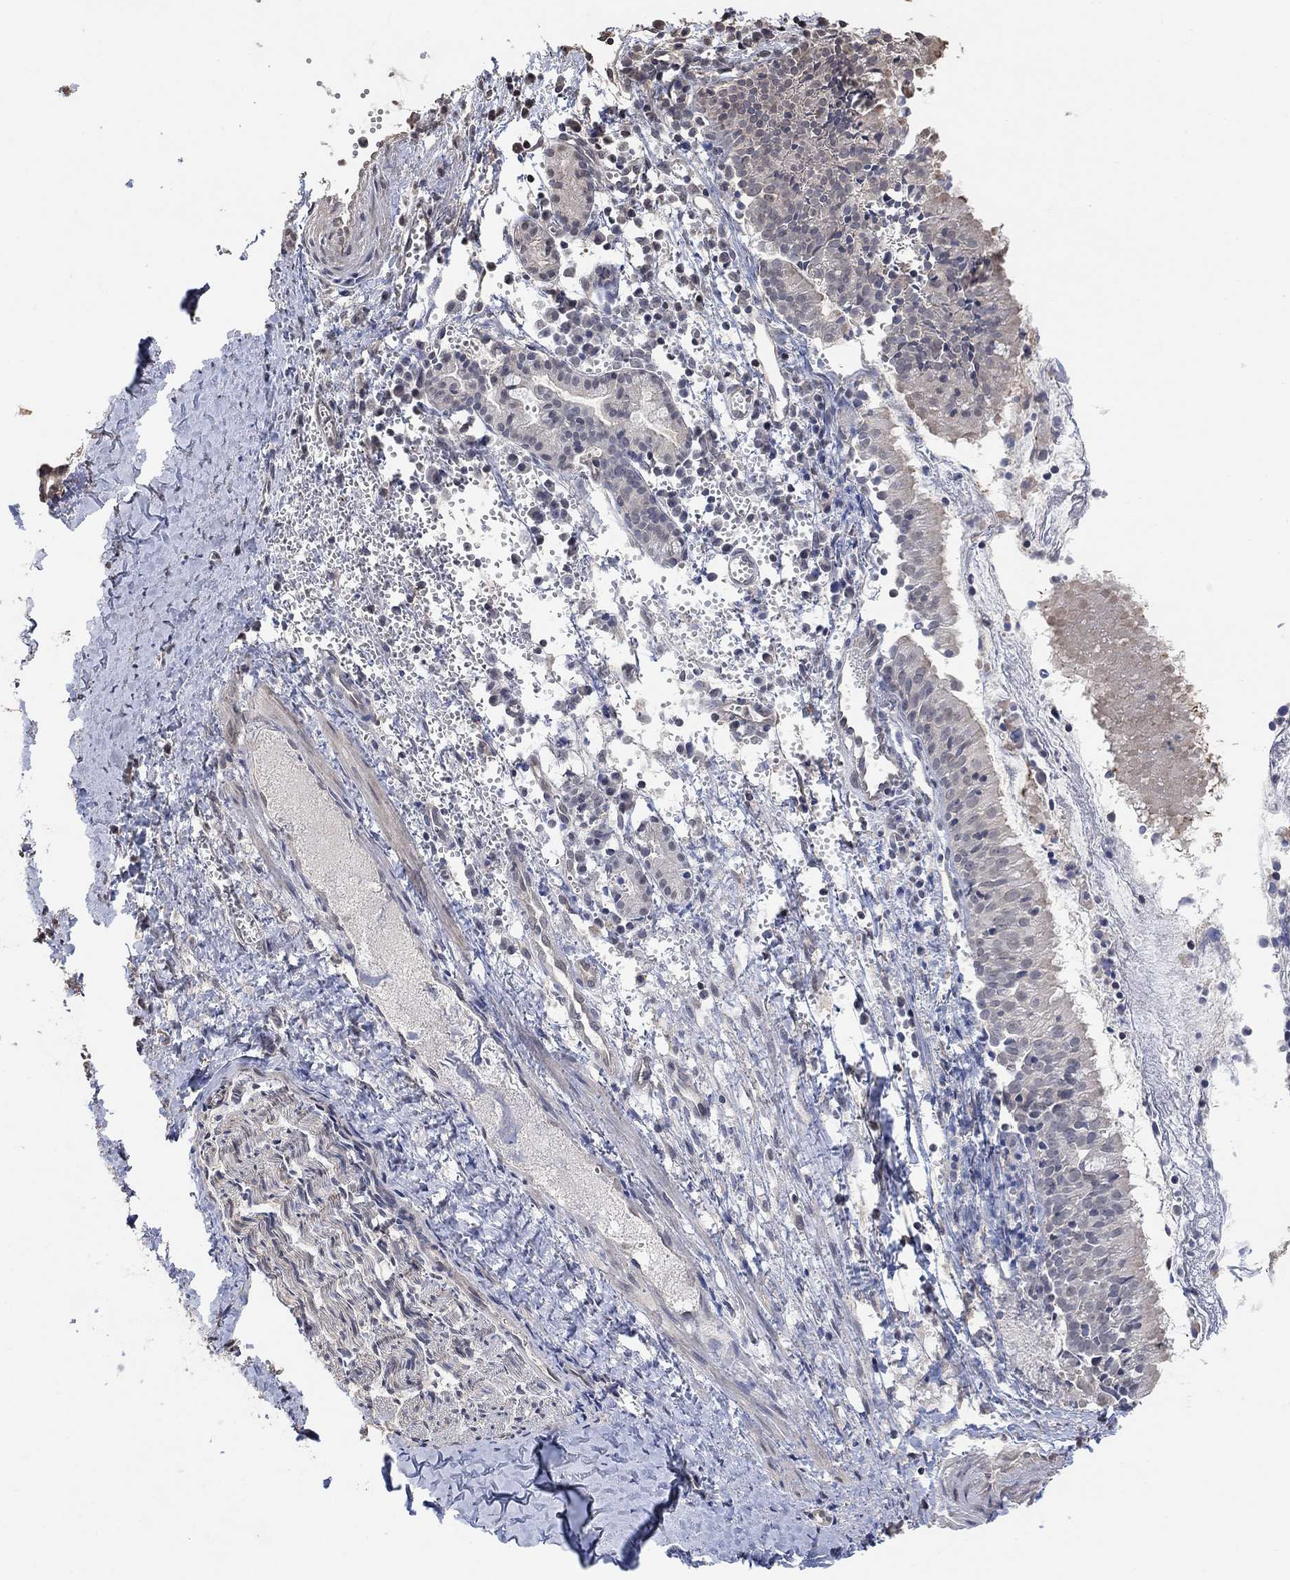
{"staining": {"intensity": "negative", "quantity": "none", "location": "none"}, "tissue": "nasopharynx", "cell_type": "Respiratory epithelial cells", "image_type": "normal", "snomed": [{"axis": "morphology", "description": "Normal tissue, NOS"}, {"axis": "topography", "description": "Nasopharynx"}], "caption": "An immunohistochemistry image of benign nasopharynx is shown. There is no staining in respiratory epithelial cells of nasopharynx. (DAB (3,3'-diaminobenzidine) immunohistochemistry (IHC), high magnification).", "gene": "UNC5B", "patient": {"sex": "male", "age": 9}}